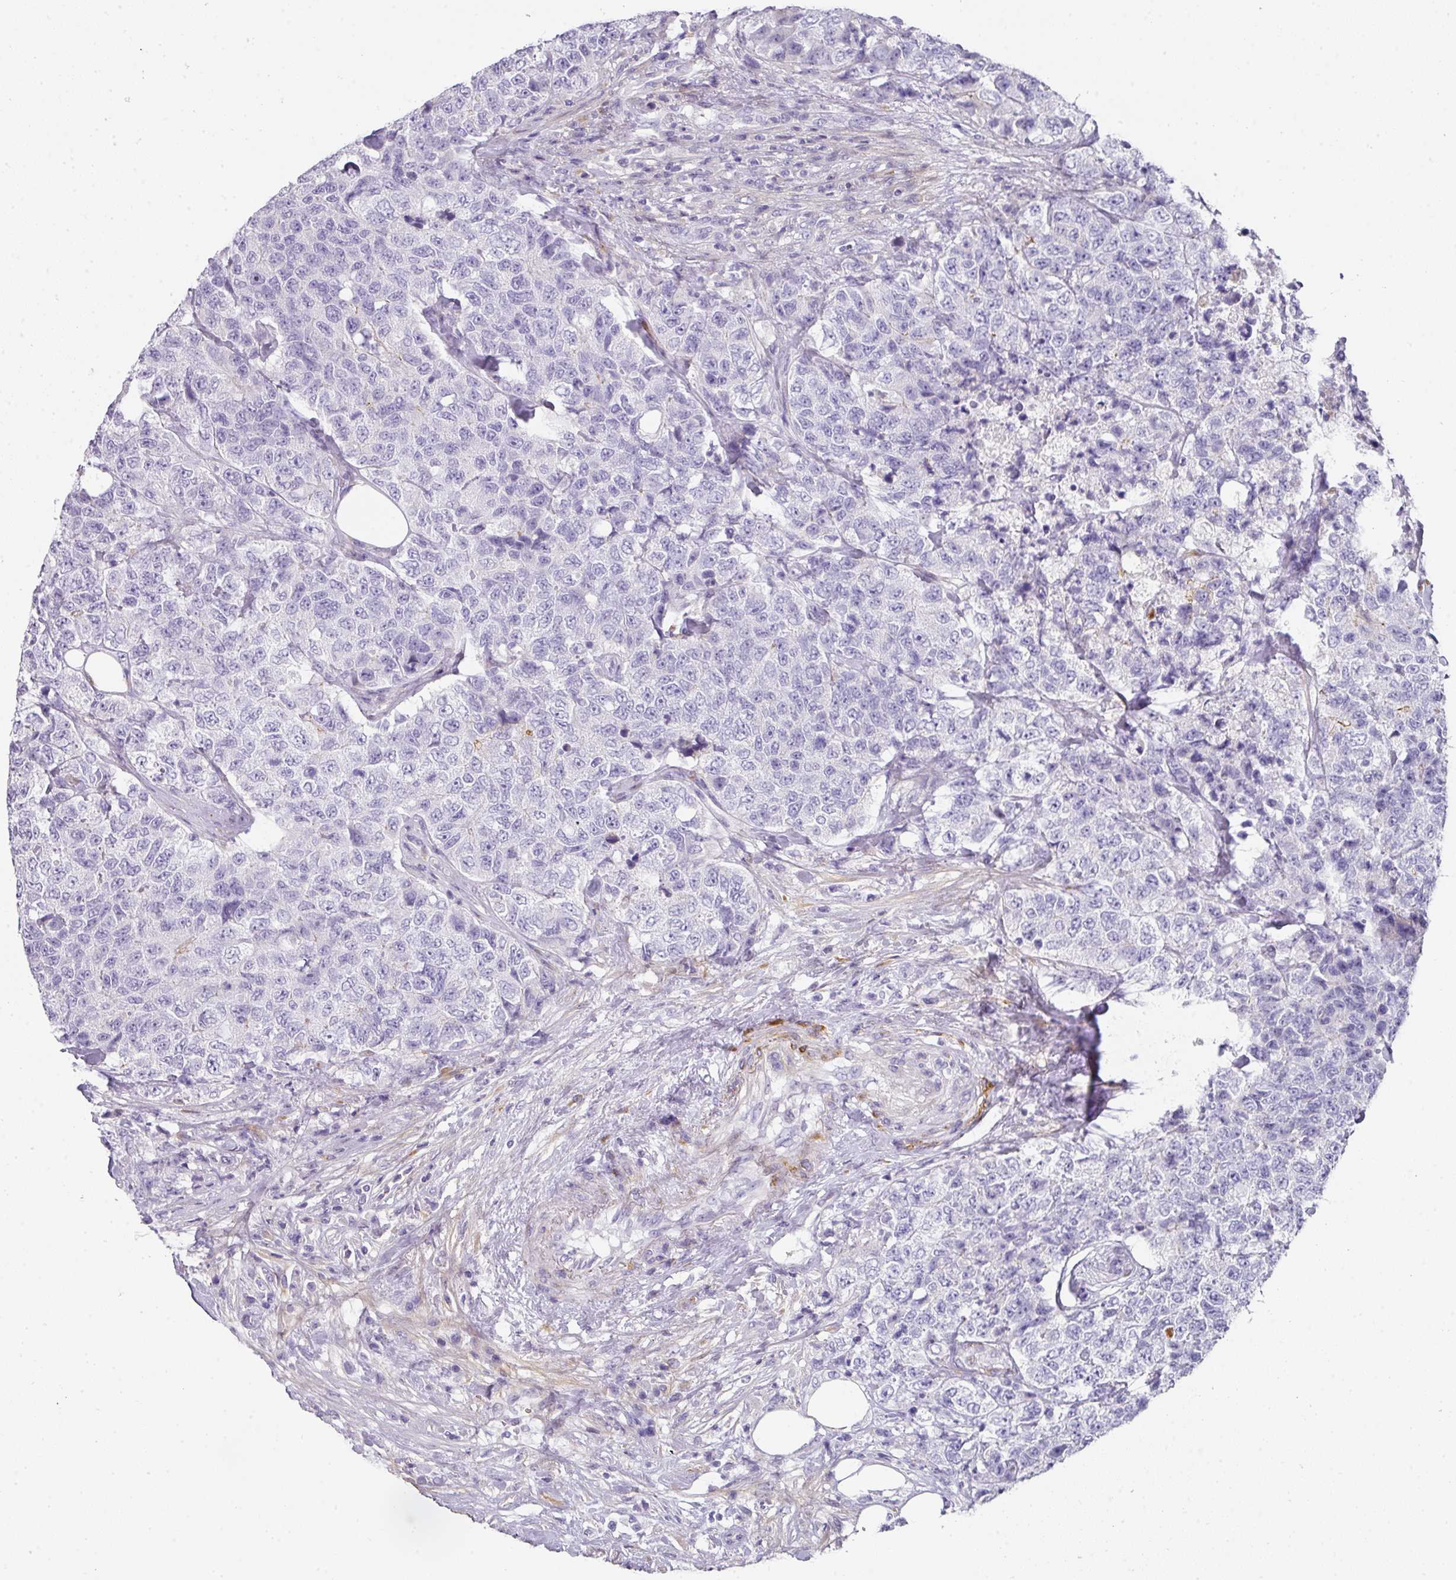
{"staining": {"intensity": "negative", "quantity": "none", "location": "none"}, "tissue": "urothelial cancer", "cell_type": "Tumor cells", "image_type": "cancer", "snomed": [{"axis": "morphology", "description": "Urothelial carcinoma, High grade"}, {"axis": "topography", "description": "Urinary bladder"}], "caption": "Tumor cells show no significant protein expression in urothelial cancer.", "gene": "ANKRD29", "patient": {"sex": "female", "age": 78}}